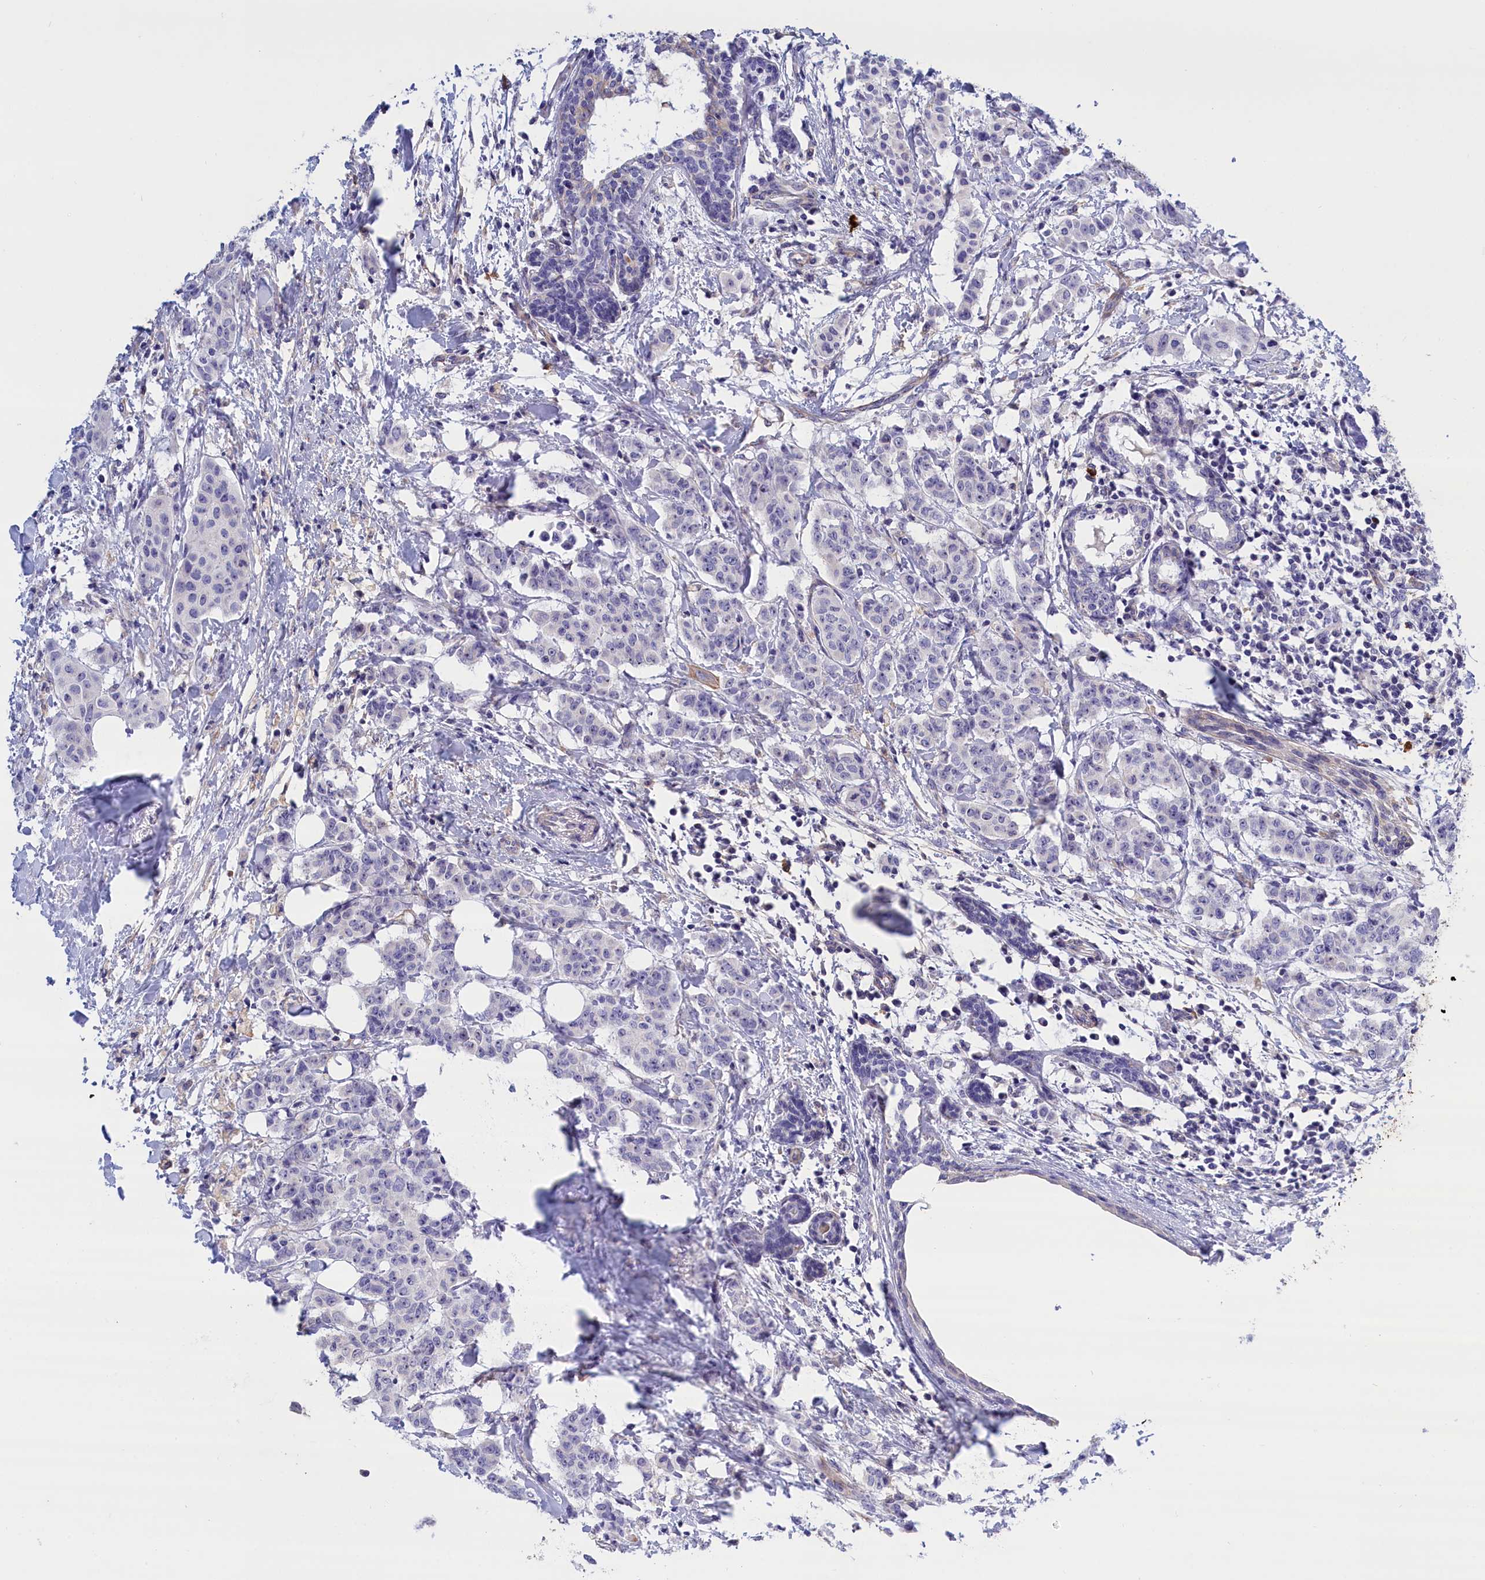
{"staining": {"intensity": "negative", "quantity": "none", "location": "none"}, "tissue": "breast cancer", "cell_type": "Tumor cells", "image_type": "cancer", "snomed": [{"axis": "morphology", "description": "Duct carcinoma"}, {"axis": "topography", "description": "Breast"}], "caption": "This is an immunohistochemistry (IHC) histopathology image of human breast cancer (invasive ductal carcinoma). There is no positivity in tumor cells.", "gene": "ABCC12", "patient": {"sex": "female", "age": 40}}